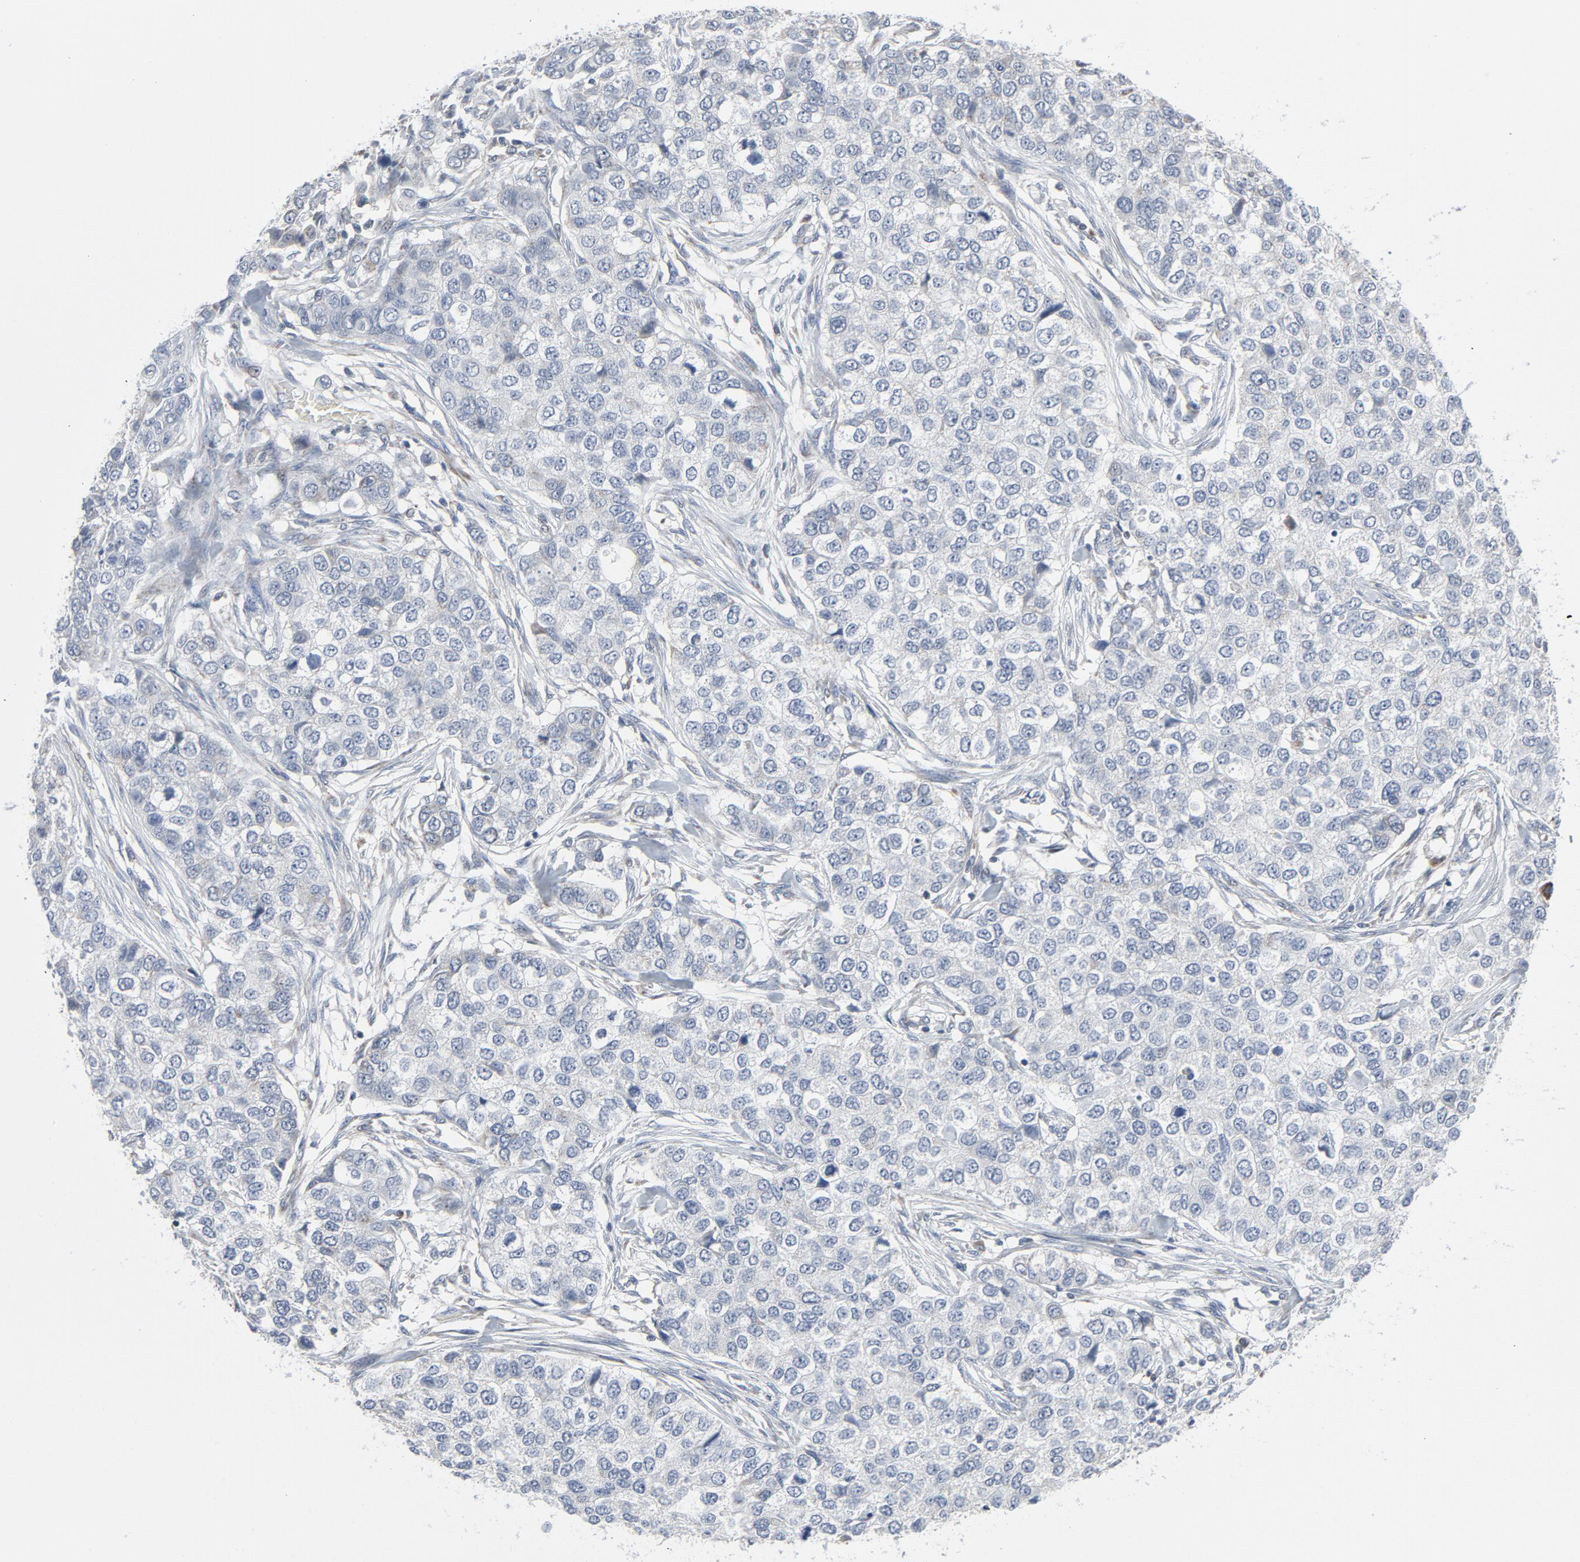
{"staining": {"intensity": "negative", "quantity": "none", "location": "none"}, "tissue": "breast cancer", "cell_type": "Tumor cells", "image_type": "cancer", "snomed": [{"axis": "morphology", "description": "Normal tissue, NOS"}, {"axis": "morphology", "description": "Duct carcinoma"}, {"axis": "topography", "description": "Breast"}], "caption": "Immunohistochemical staining of human intraductal carcinoma (breast) demonstrates no significant expression in tumor cells.", "gene": "GPX2", "patient": {"sex": "female", "age": 49}}